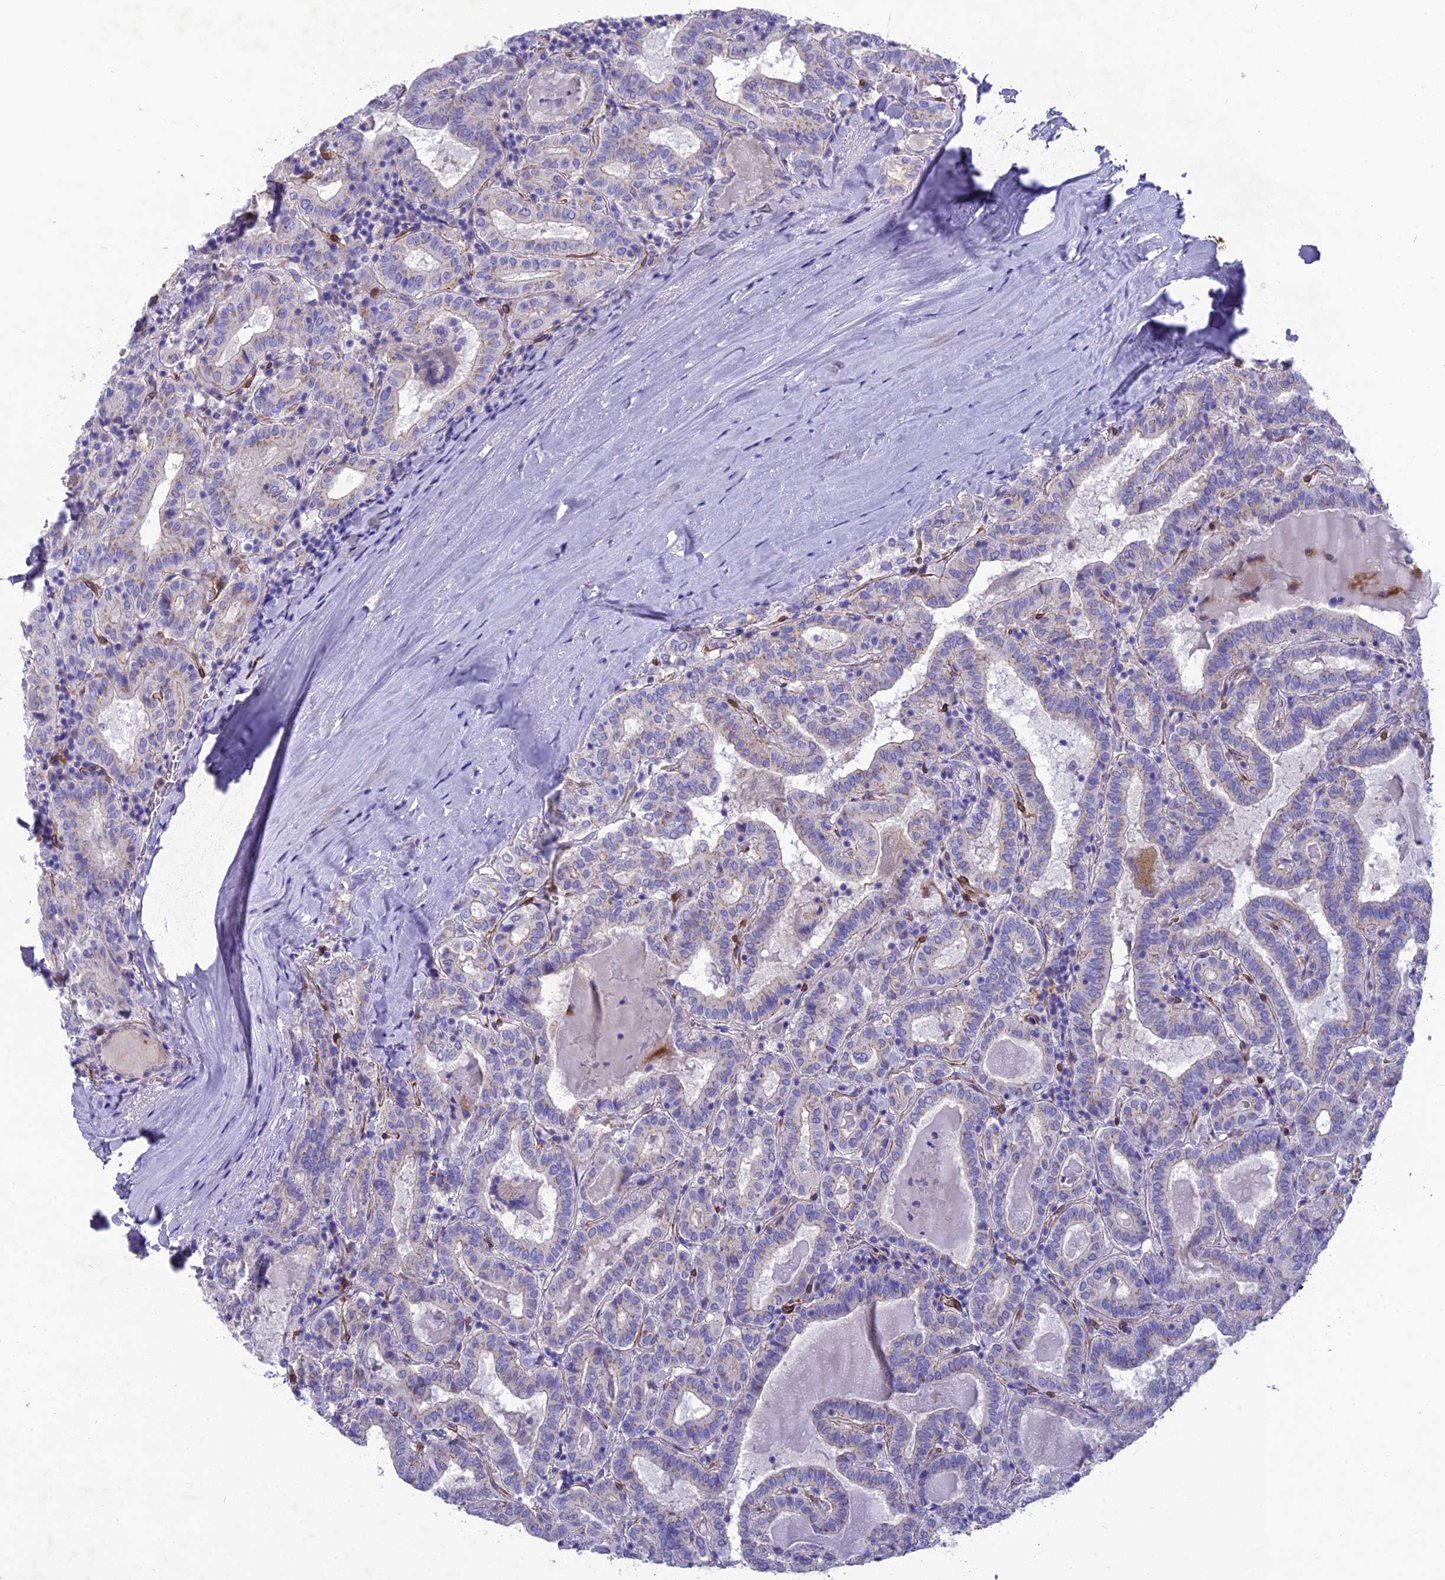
{"staining": {"intensity": "negative", "quantity": "none", "location": "none"}, "tissue": "thyroid cancer", "cell_type": "Tumor cells", "image_type": "cancer", "snomed": [{"axis": "morphology", "description": "Papillary adenocarcinoma, NOS"}, {"axis": "topography", "description": "Thyroid gland"}], "caption": "A histopathology image of papillary adenocarcinoma (thyroid) stained for a protein displays no brown staining in tumor cells.", "gene": "TNS1", "patient": {"sex": "female", "age": 72}}